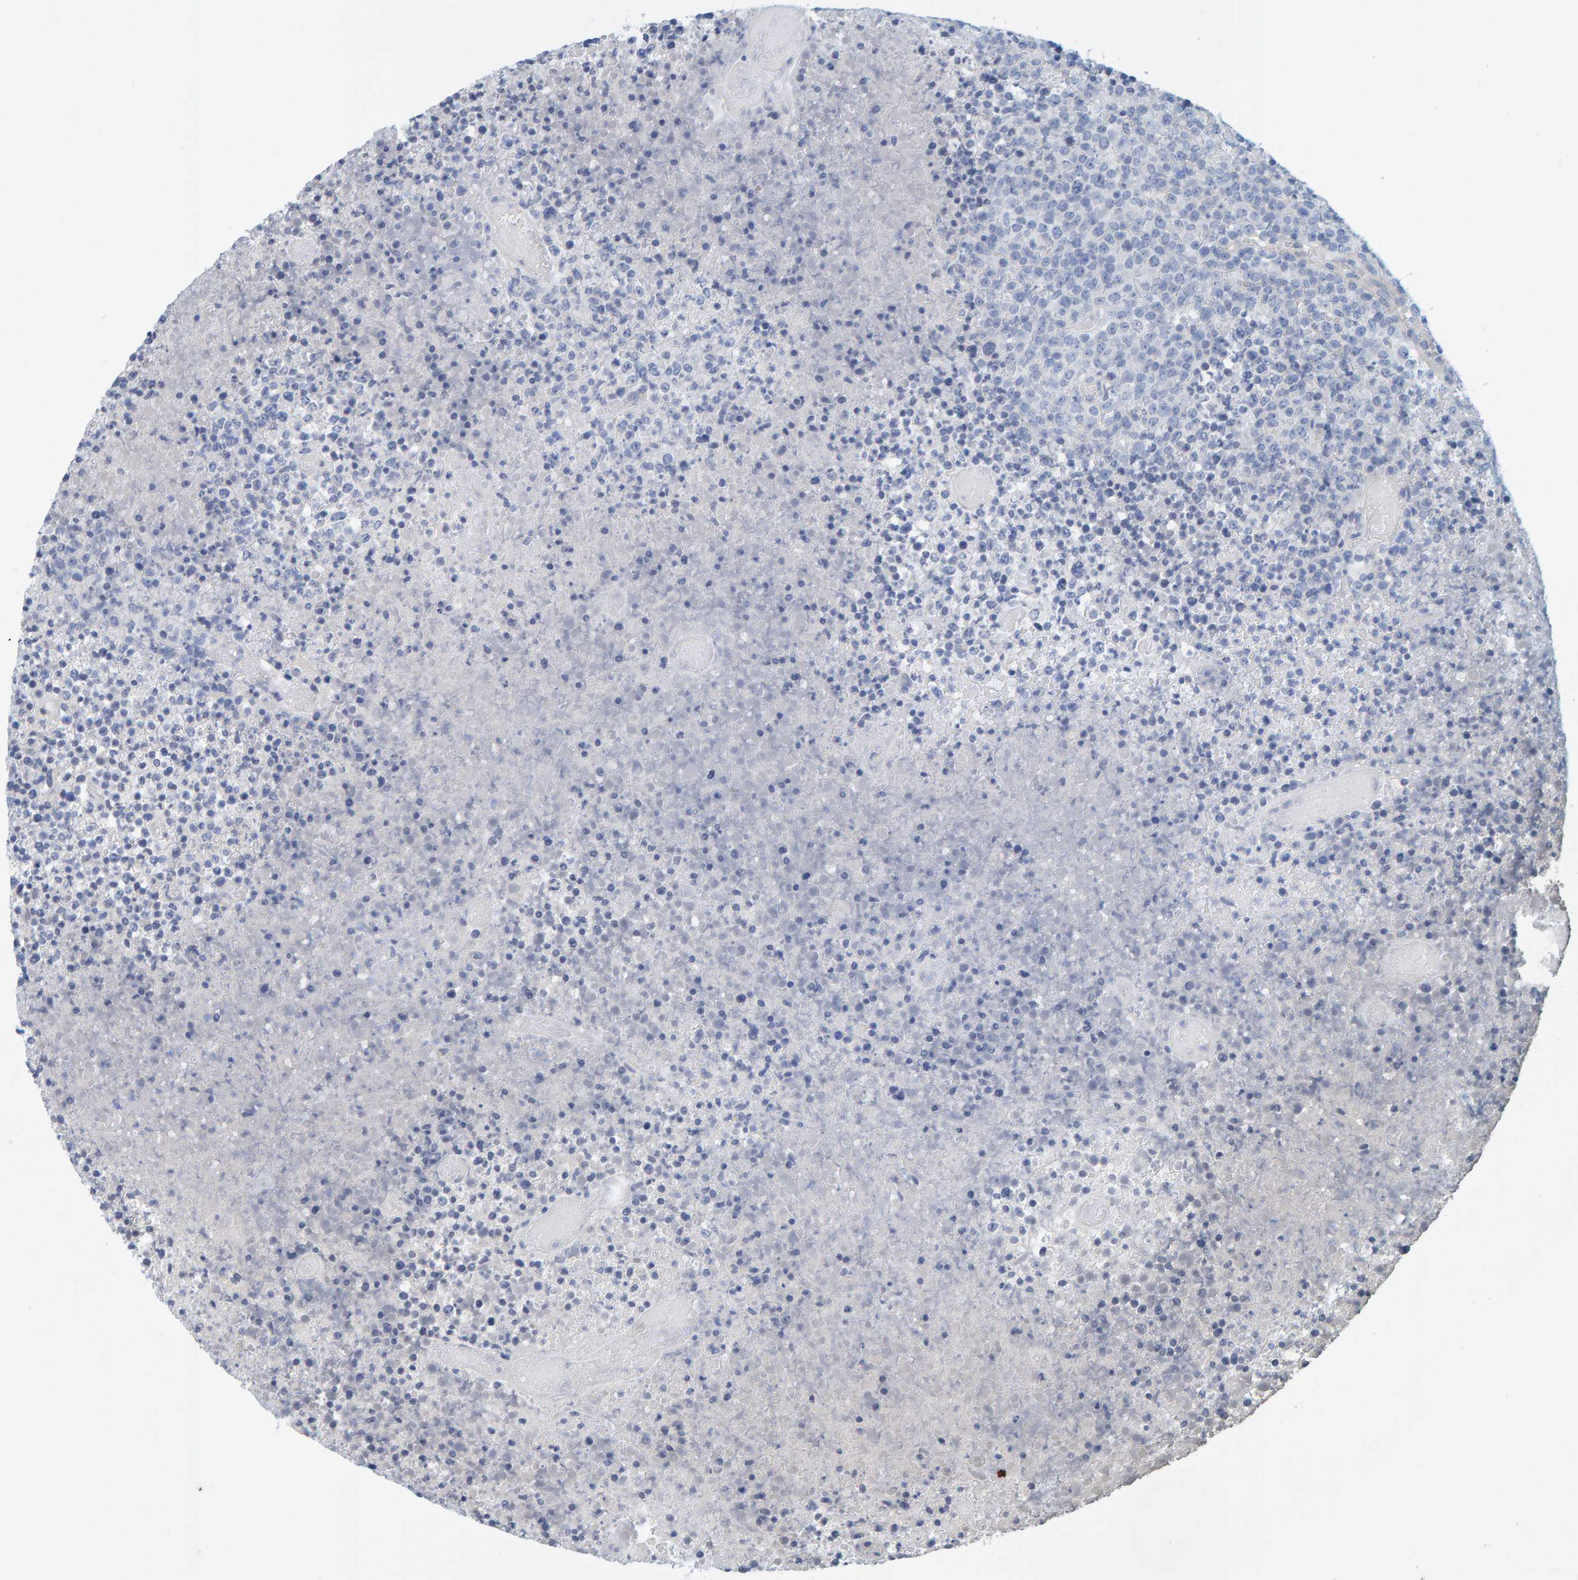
{"staining": {"intensity": "negative", "quantity": "none", "location": "none"}, "tissue": "lymphoma", "cell_type": "Tumor cells", "image_type": "cancer", "snomed": [{"axis": "morphology", "description": "Malignant lymphoma, non-Hodgkin's type, High grade"}, {"axis": "topography", "description": "Lymph node"}], "caption": "This is a micrograph of IHC staining of malignant lymphoma, non-Hodgkin's type (high-grade), which shows no positivity in tumor cells.", "gene": "KRBA2", "patient": {"sex": "male", "age": 13}}